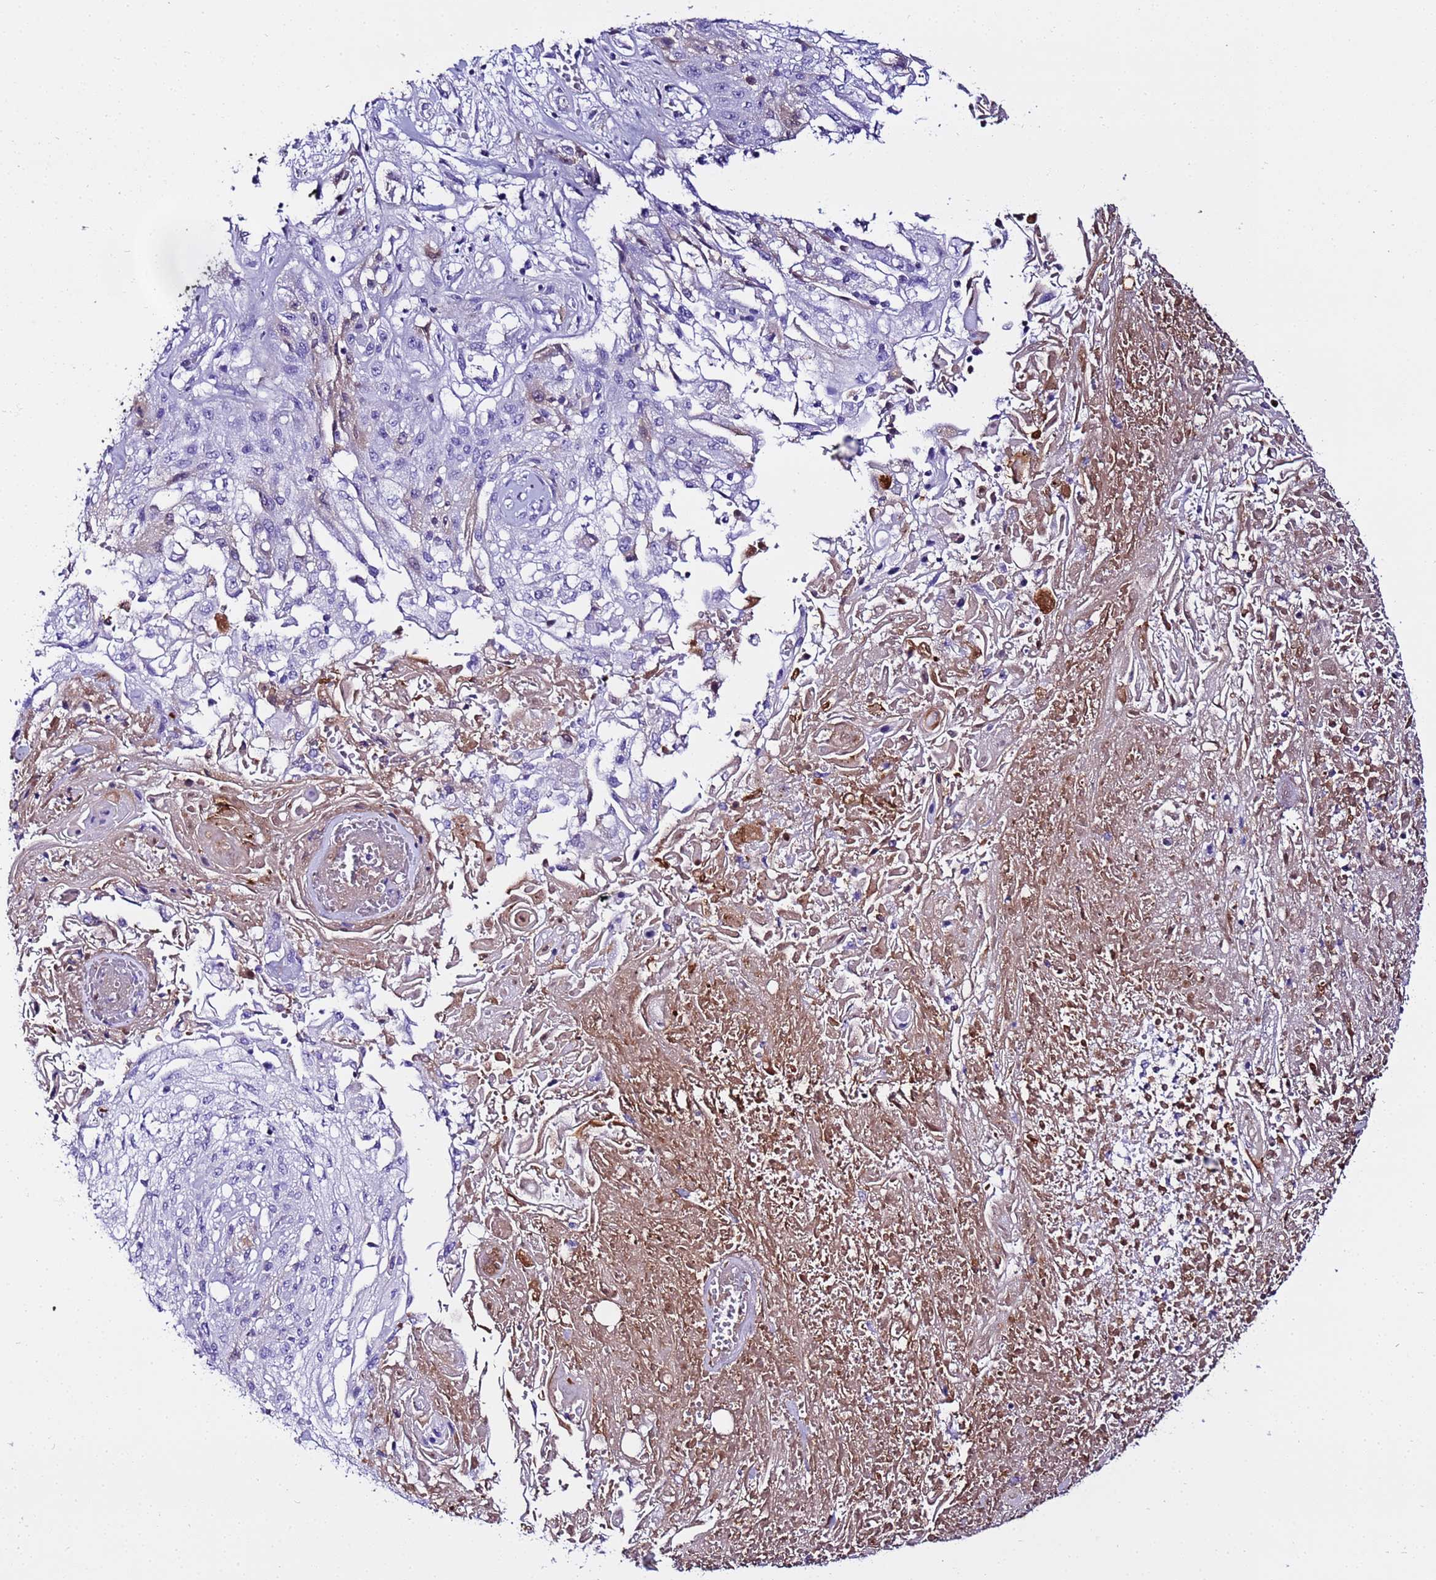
{"staining": {"intensity": "negative", "quantity": "none", "location": "none"}, "tissue": "skin cancer", "cell_type": "Tumor cells", "image_type": "cancer", "snomed": [{"axis": "morphology", "description": "Squamous cell carcinoma, NOS"}, {"axis": "morphology", "description": "Squamous cell carcinoma, metastatic, NOS"}, {"axis": "topography", "description": "Skin"}, {"axis": "topography", "description": "Lymph node"}], "caption": "Skin squamous cell carcinoma was stained to show a protein in brown. There is no significant positivity in tumor cells. Nuclei are stained in blue.", "gene": "CFHR2", "patient": {"sex": "male", "age": 75}}